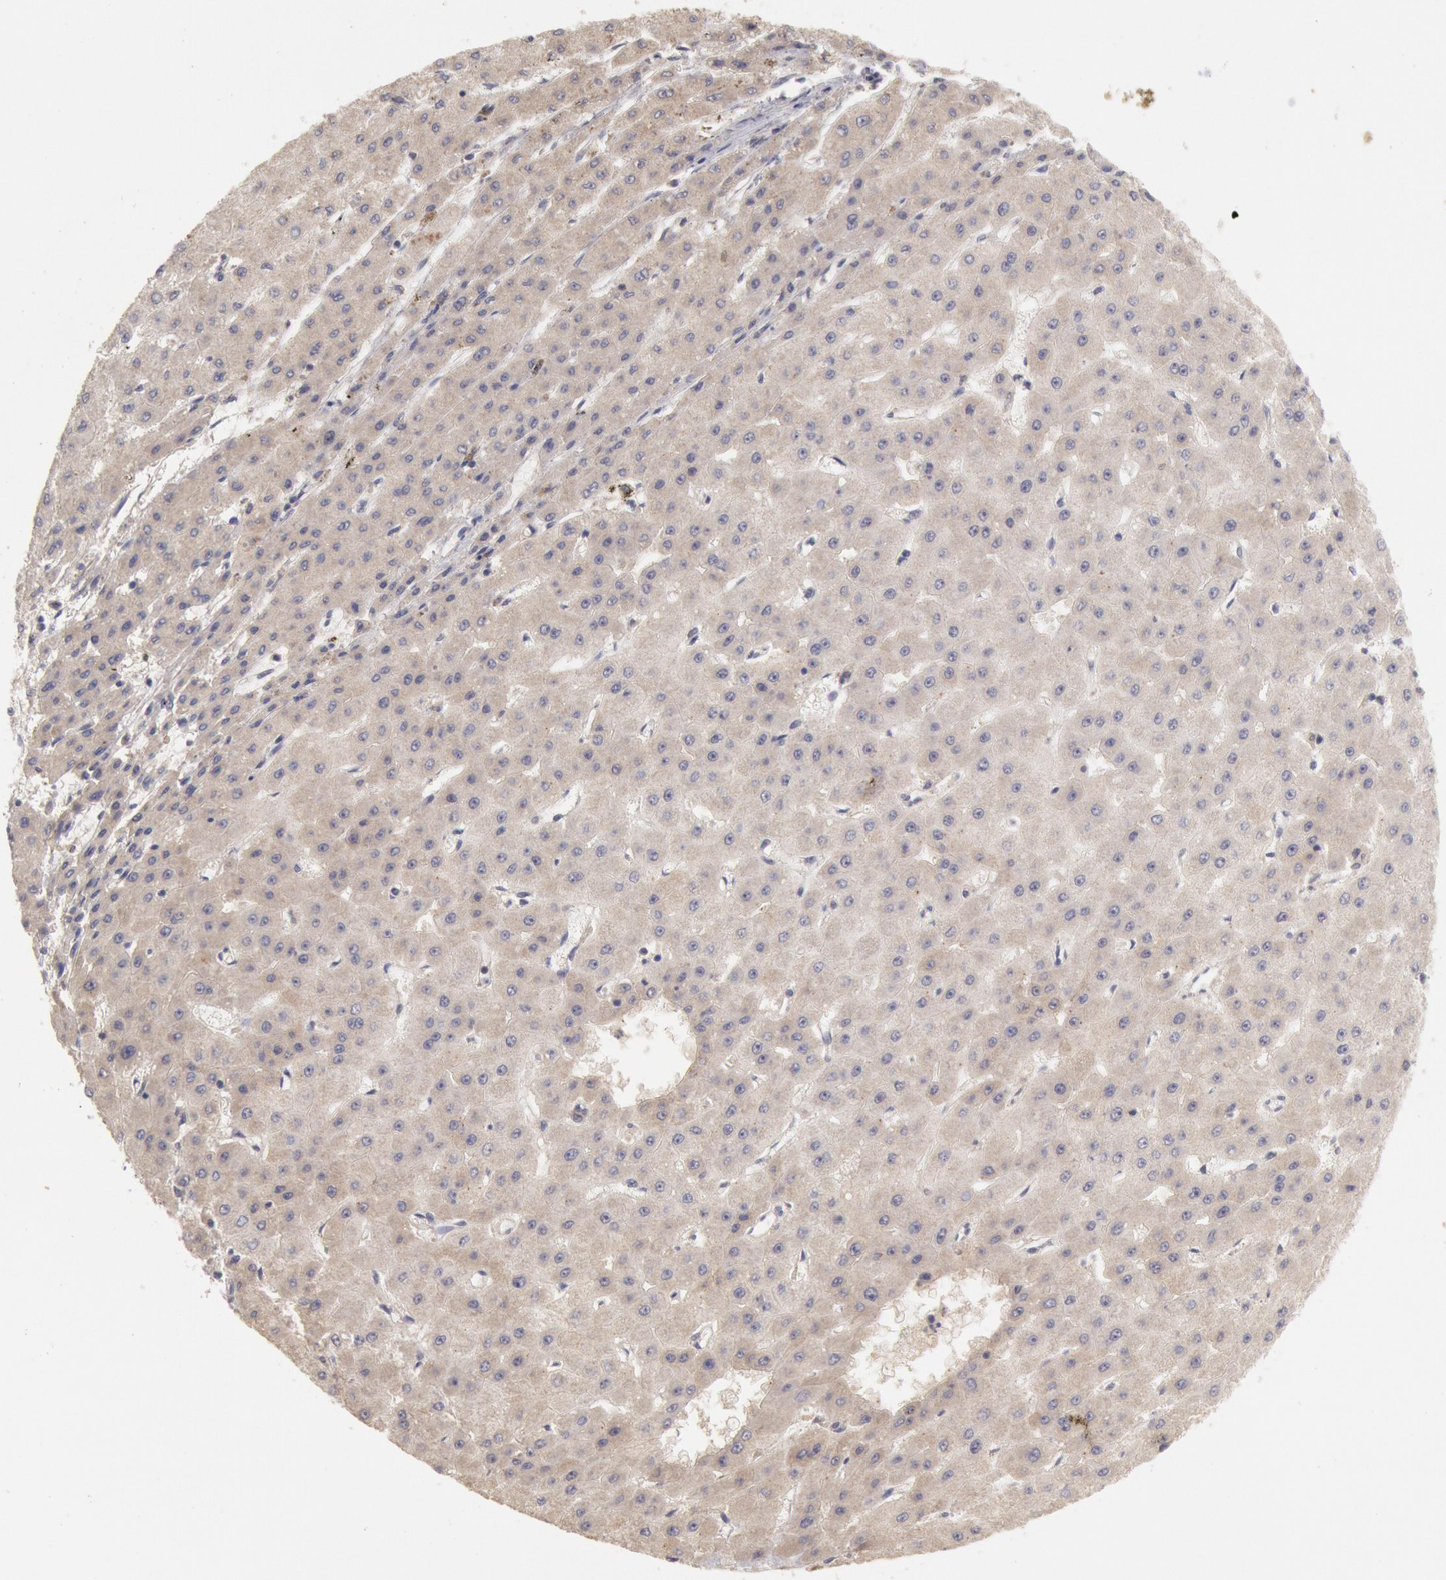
{"staining": {"intensity": "negative", "quantity": "none", "location": "none"}, "tissue": "liver cancer", "cell_type": "Tumor cells", "image_type": "cancer", "snomed": [{"axis": "morphology", "description": "Carcinoma, Hepatocellular, NOS"}, {"axis": "topography", "description": "Liver"}], "caption": "Tumor cells are negative for brown protein staining in liver cancer.", "gene": "ZFP36L1", "patient": {"sex": "female", "age": 52}}